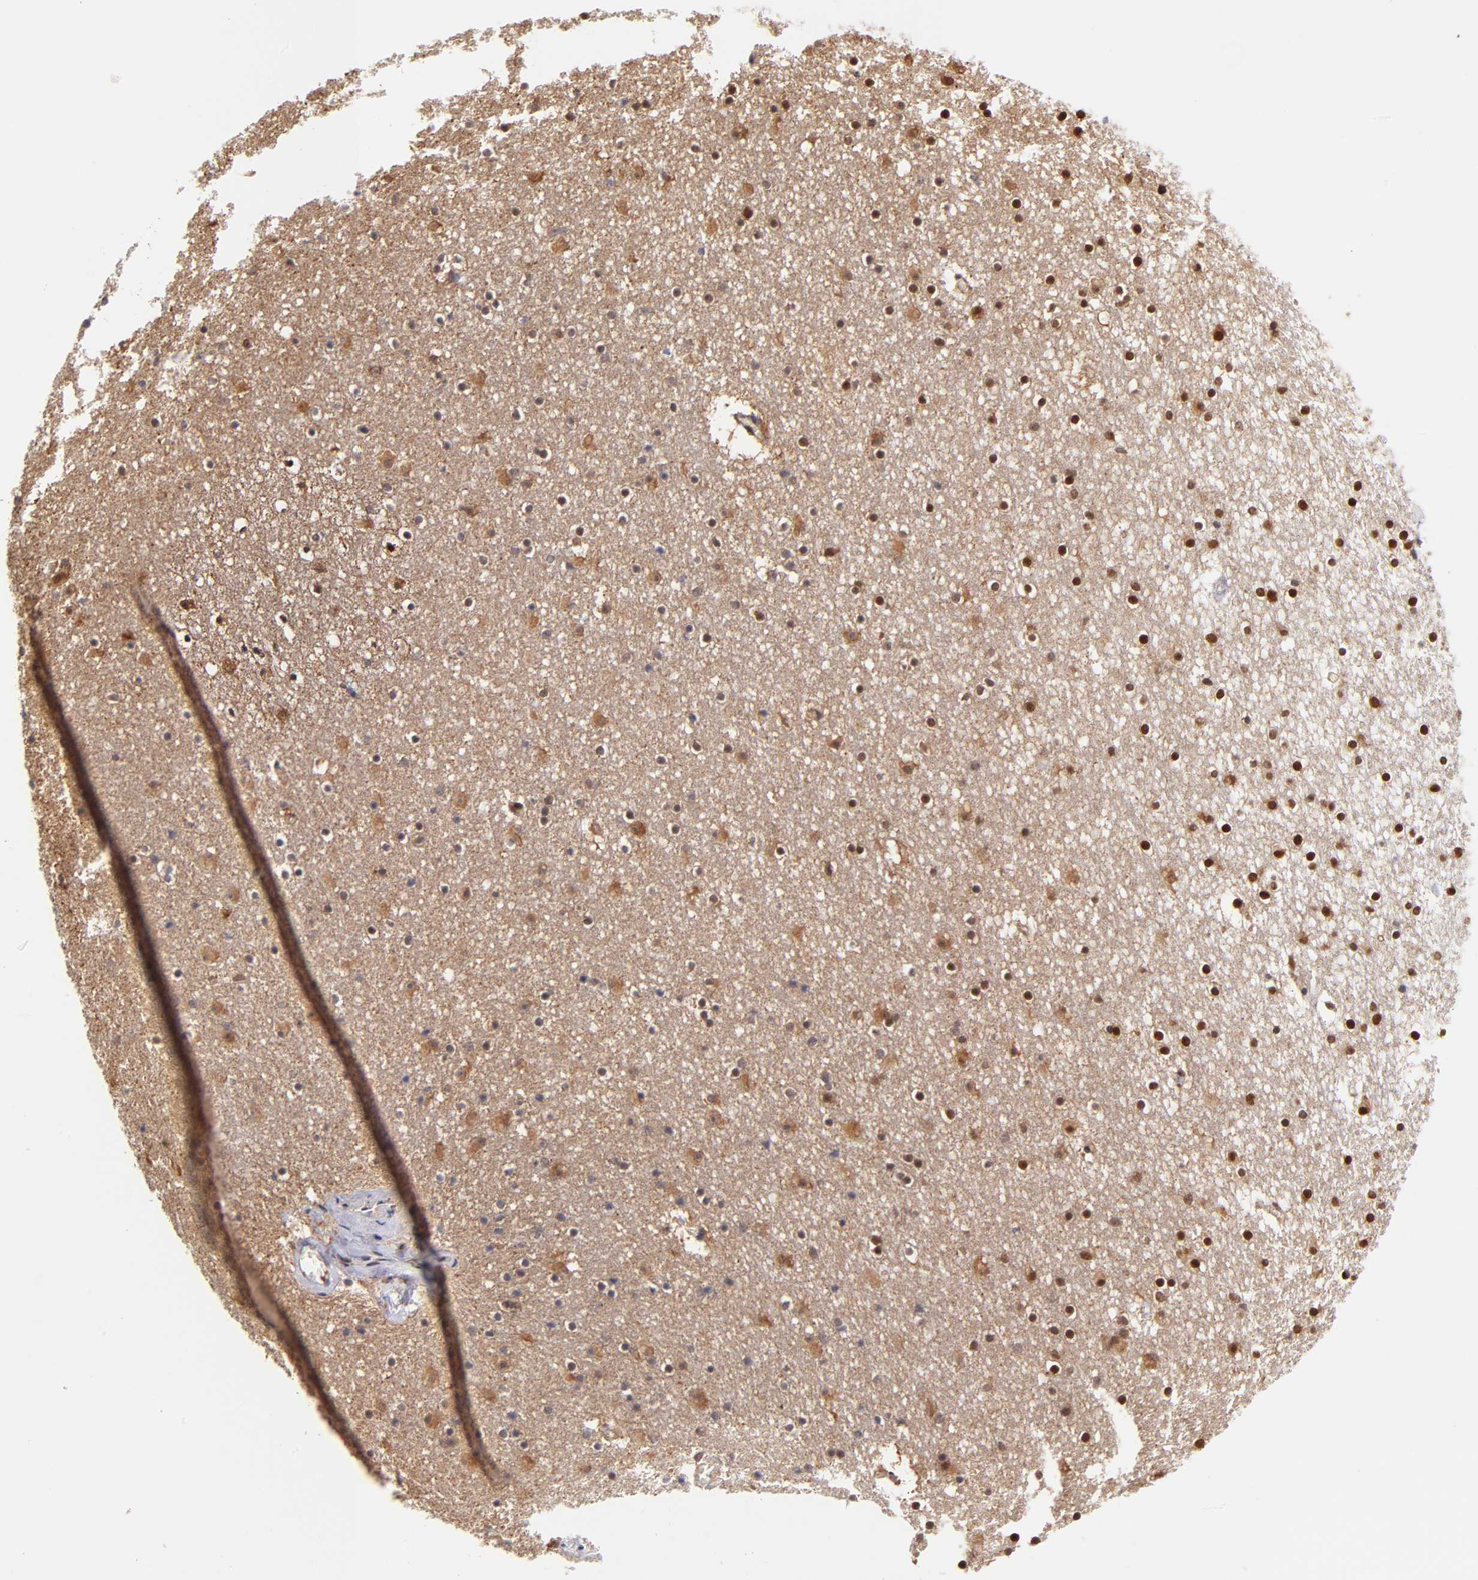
{"staining": {"intensity": "moderate", "quantity": ">75%", "location": "cytoplasmic/membranous,nuclear"}, "tissue": "caudate", "cell_type": "Glial cells", "image_type": "normal", "snomed": [{"axis": "morphology", "description": "Normal tissue, NOS"}, {"axis": "topography", "description": "Lateral ventricle wall"}], "caption": "Caudate stained with DAB (3,3'-diaminobenzidine) immunohistochemistry (IHC) demonstrates medium levels of moderate cytoplasmic/membranous,nuclear positivity in approximately >75% of glial cells.", "gene": "YWHAB", "patient": {"sex": "male", "age": 45}}